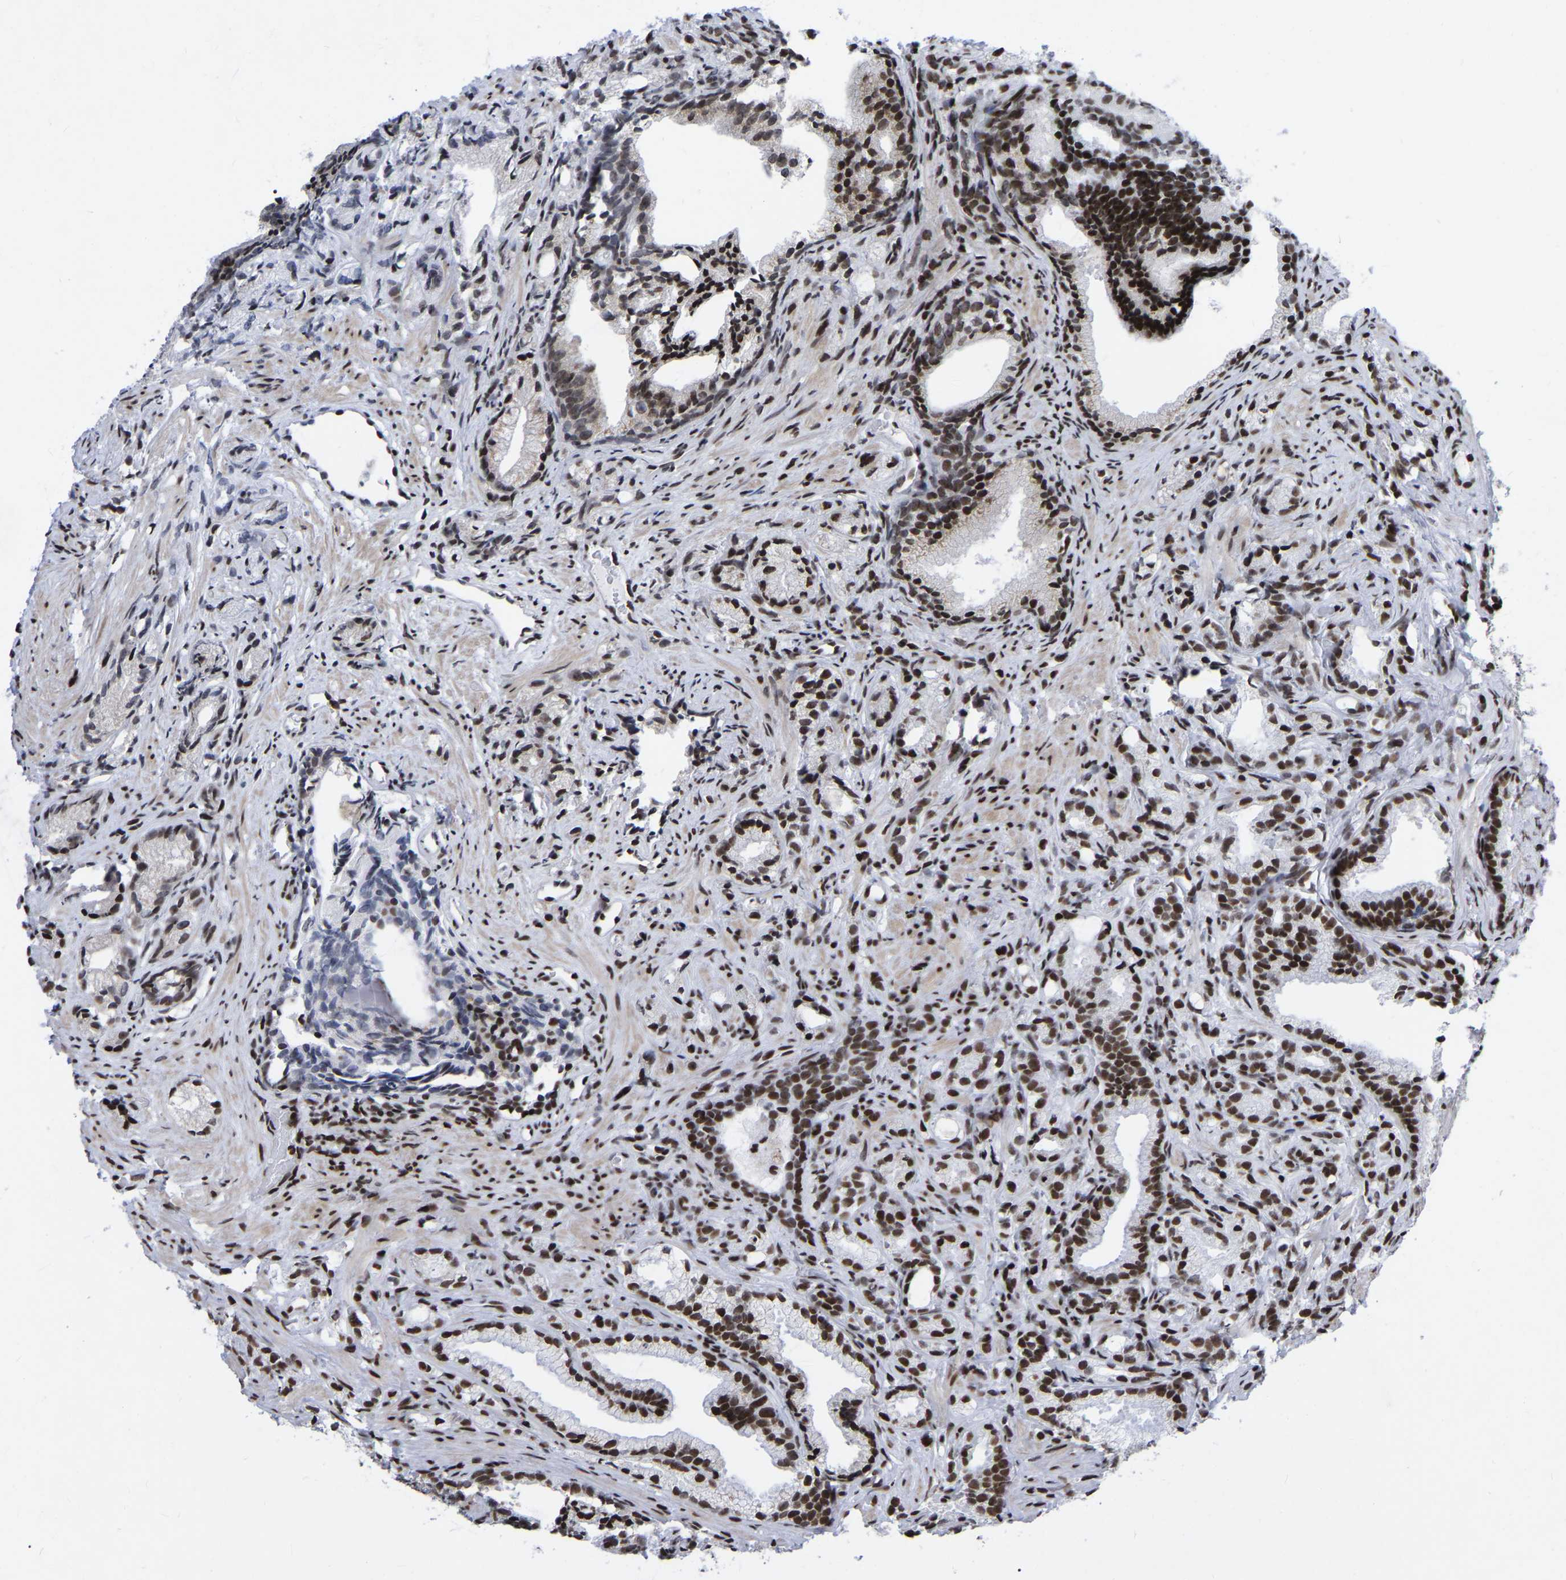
{"staining": {"intensity": "strong", "quantity": "25%-75%", "location": "nuclear"}, "tissue": "prostate cancer", "cell_type": "Tumor cells", "image_type": "cancer", "snomed": [{"axis": "morphology", "description": "Adenocarcinoma, Low grade"}, {"axis": "topography", "description": "Prostate"}], "caption": "Brown immunohistochemical staining in human low-grade adenocarcinoma (prostate) reveals strong nuclear staining in approximately 25%-75% of tumor cells. The protein is shown in brown color, while the nuclei are stained blue.", "gene": "PRCC", "patient": {"sex": "male", "age": 89}}